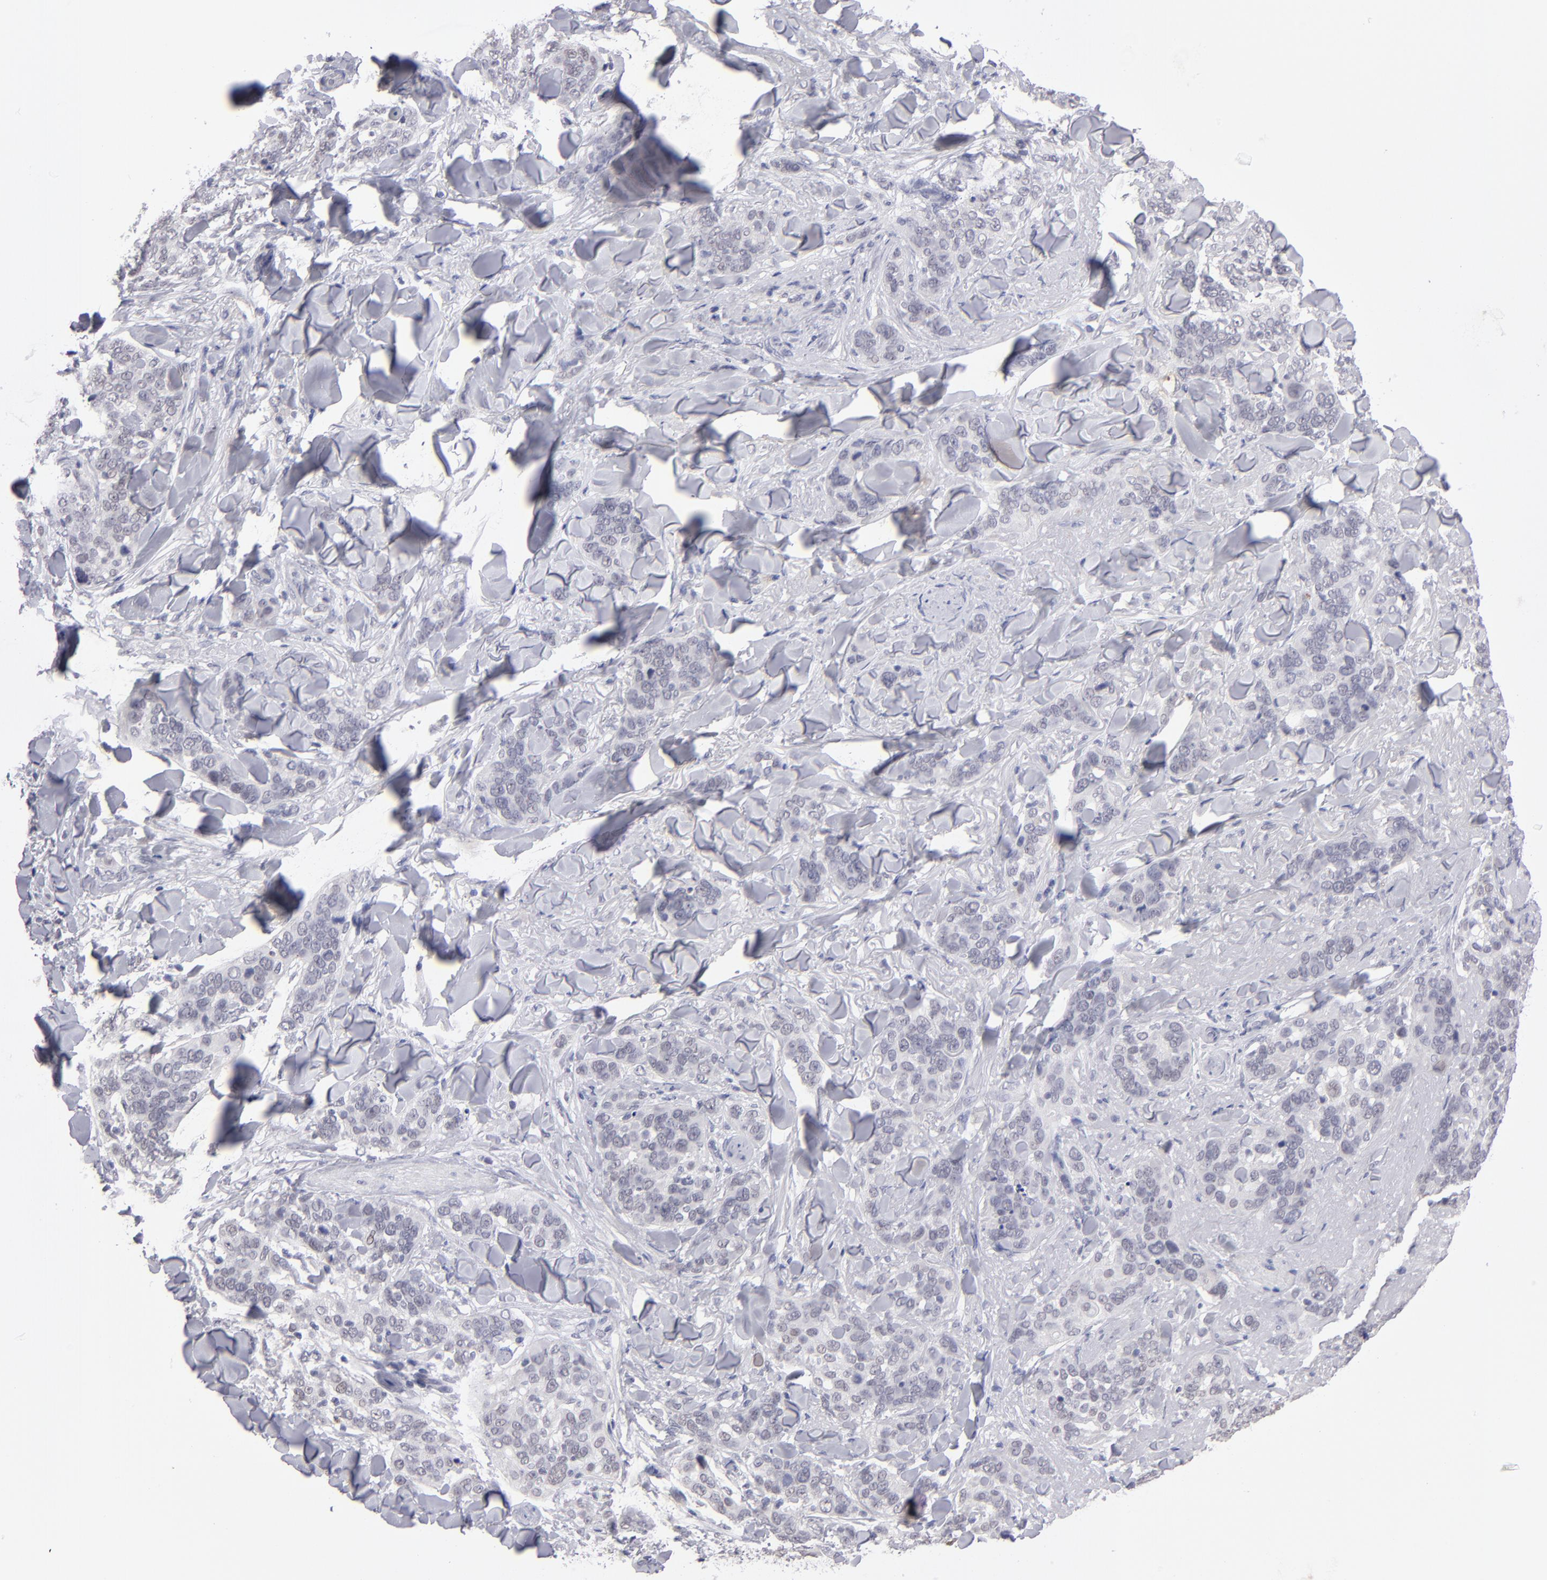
{"staining": {"intensity": "negative", "quantity": "none", "location": "none"}, "tissue": "skin cancer", "cell_type": "Tumor cells", "image_type": "cancer", "snomed": [{"axis": "morphology", "description": "Normal tissue, NOS"}, {"axis": "morphology", "description": "Squamous cell carcinoma, NOS"}, {"axis": "topography", "description": "Skin"}], "caption": "There is no significant positivity in tumor cells of squamous cell carcinoma (skin).", "gene": "TEX11", "patient": {"sex": "female", "age": 83}}